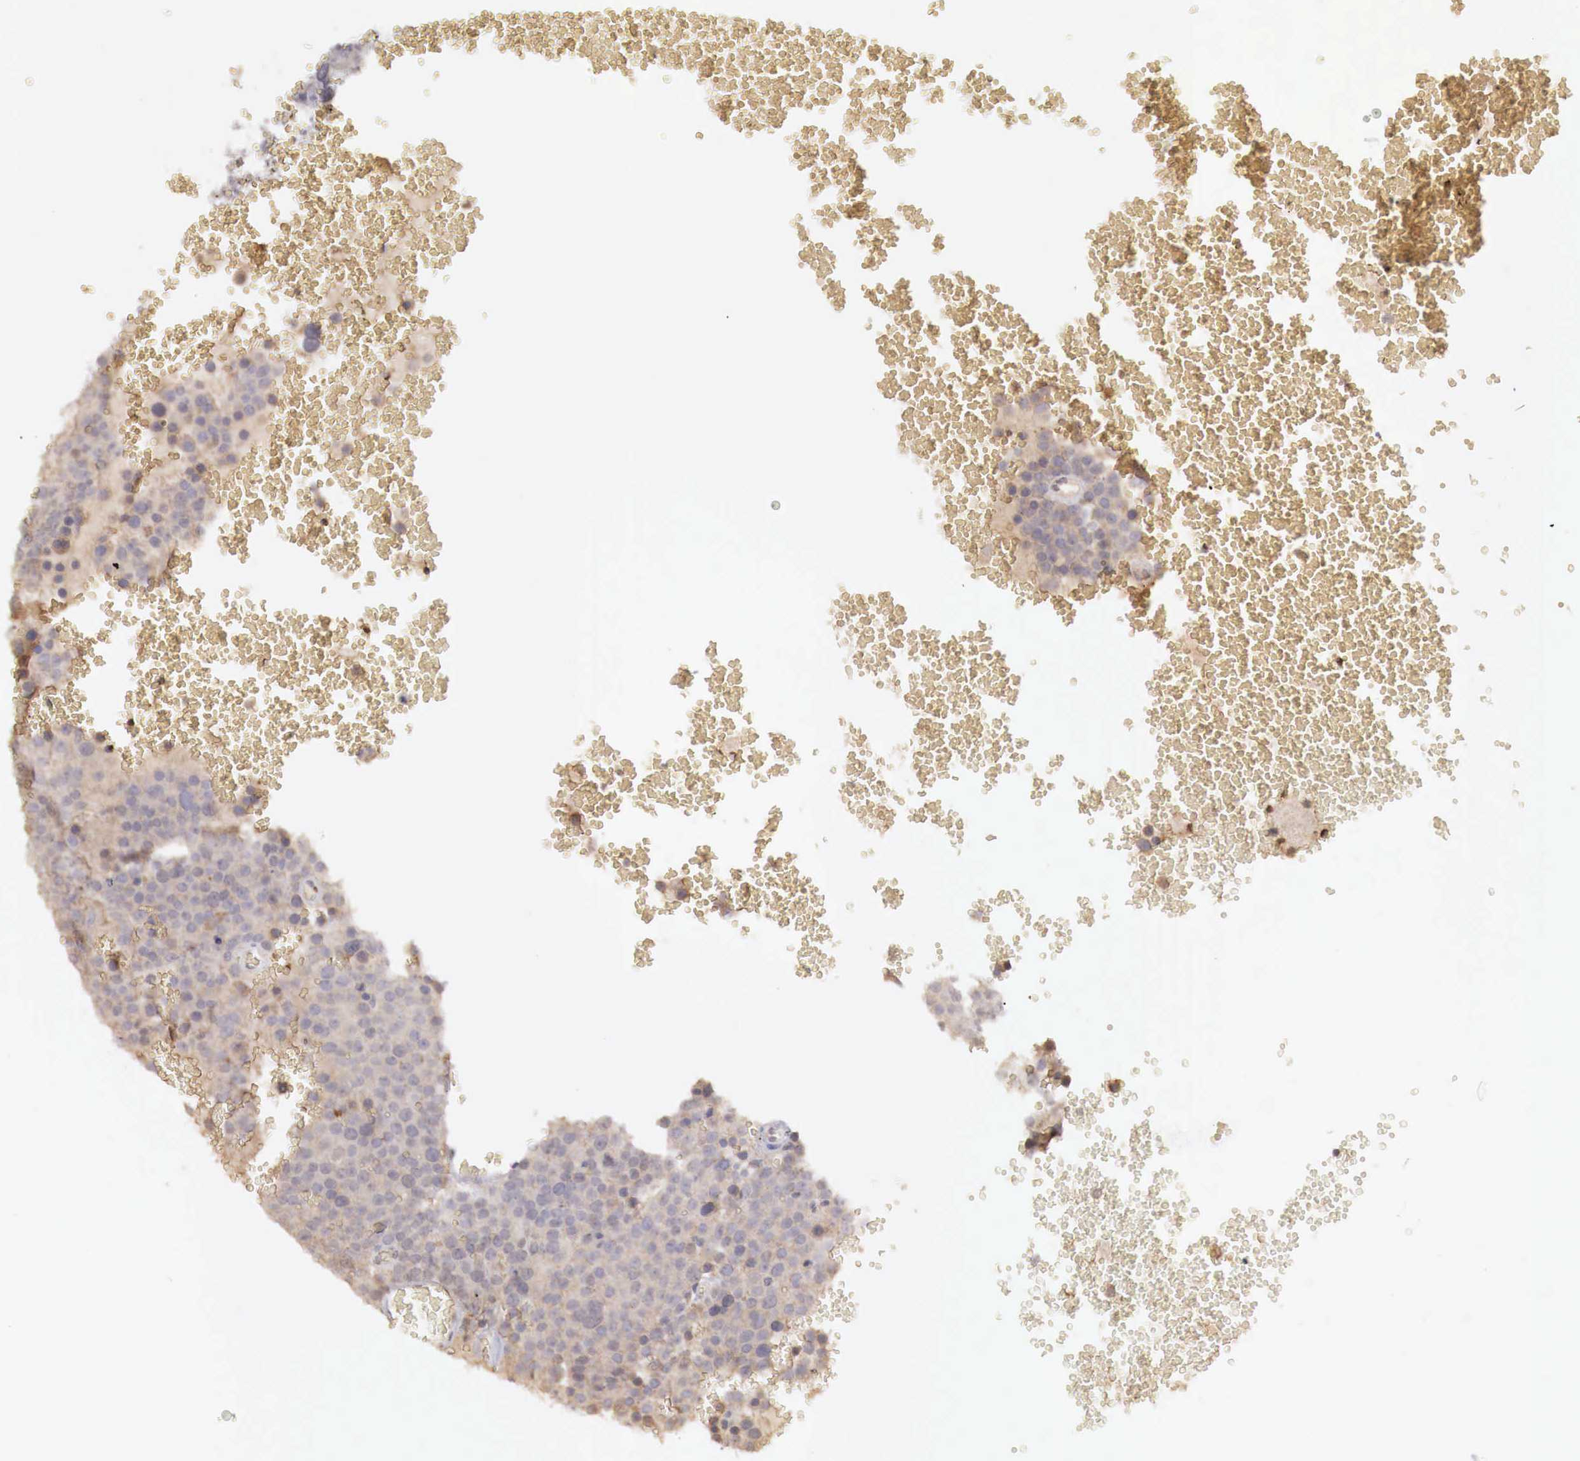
{"staining": {"intensity": "weak", "quantity": ">75%", "location": "cytoplasmic/membranous"}, "tissue": "testis cancer", "cell_type": "Tumor cells", "image_type": "cancer", "snomed": [{"axis": "morphology", "description": "Seminoma, NOS"}, {"axis": "topography", "description": "Testis"}], "caption": "The immunohistochemical stain labels weak cytoplasmic/membranous expression in tumor cells of testis seminoma tissue.", "gene": "TBC1D9", "patient": {"sex": "male", "age": 71}}